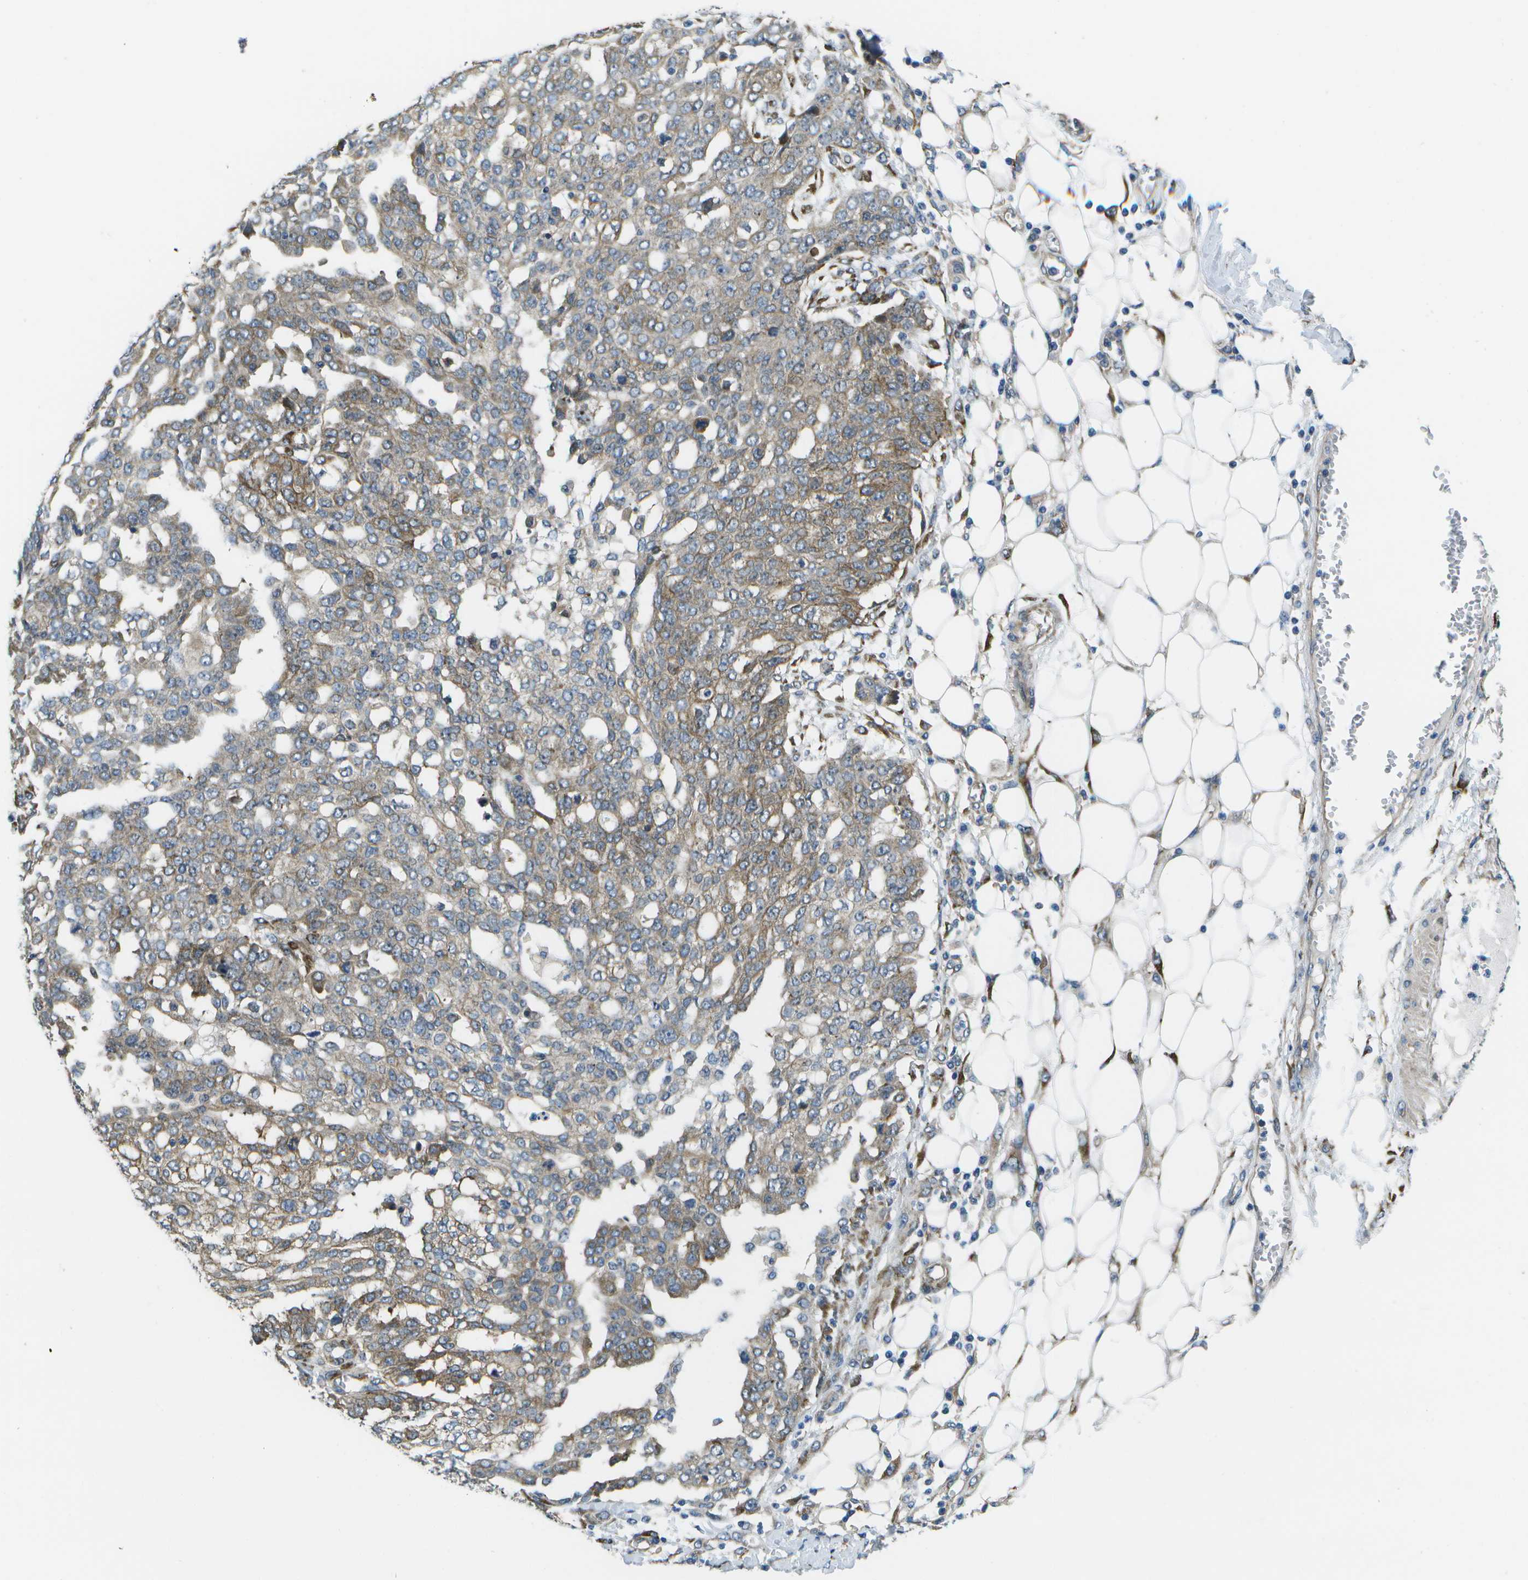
{"staining": {"intensity": "weak", "quantity": "<25%", "location": "cytoplasmic/membranous"}, "tissue": "ovarian cancer", "cell_type": "Tumor cells", "image_type": "cancer", "snomed": [{"axis": "morphology", "description": "Cystadenocarcinoma, serous, NOS"}, {"axis": "topography", "description": "Soft tissue"}, {"axis": "topography", "description": "Ovary"}], "caption": "Tumor cells are negative for protein expression in human ovarian cancer. Brightfield microscopy of immunohistochemistry (IHC) stained with DAB (brown) and hematoxylin (blue), captured at high magnification.", "gene": "P3H1", "patient": {"sex": "female", "age": 57}}